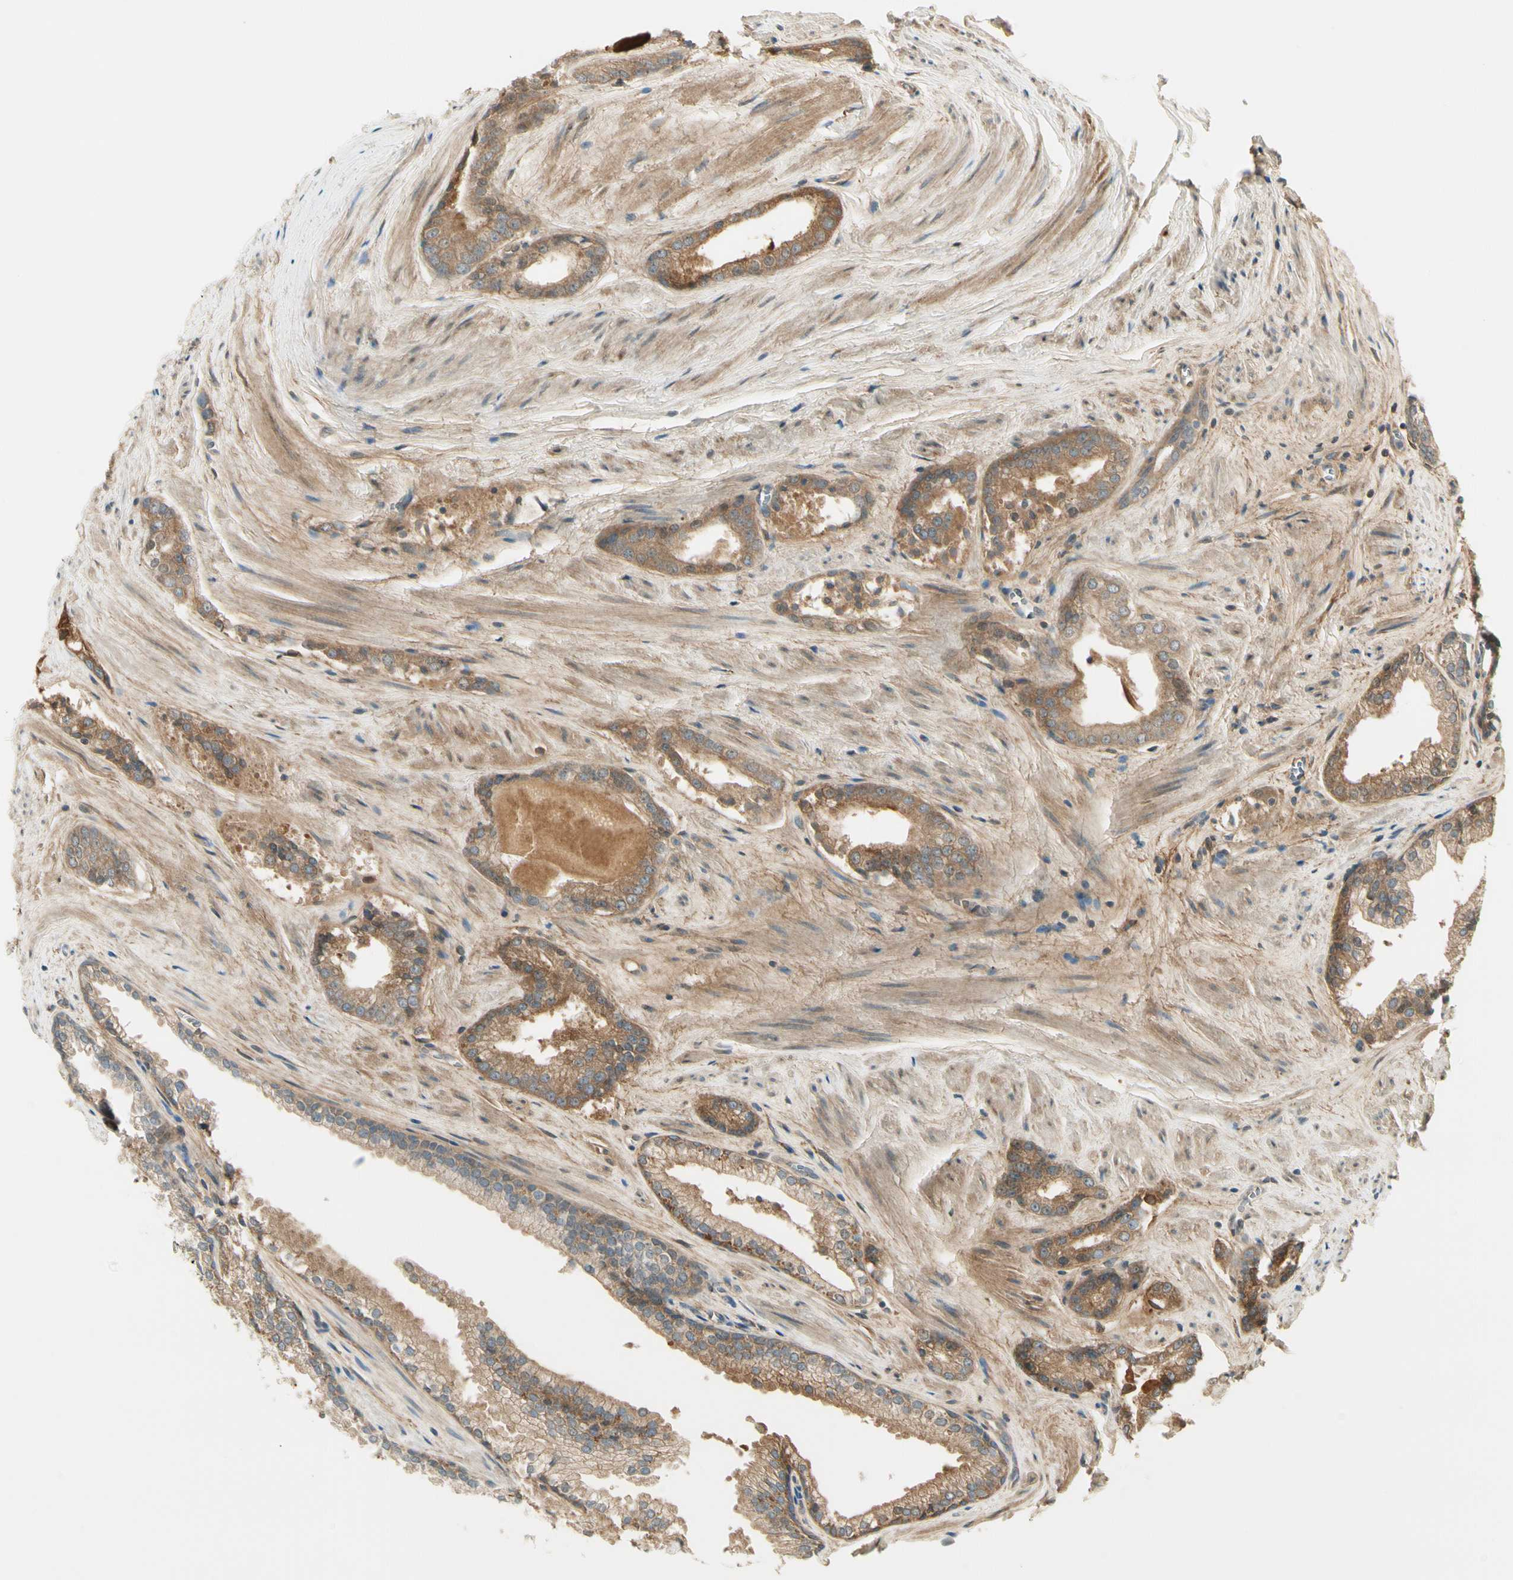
{"staining": {"intensity": "moderate", "quantity": ">75%", "location": "cytoplasmic/membranous"}, "tissue": "prostate cancer", "cell_type": "Tumor cells", "image_type": "cancer", "snomed": [{"axis": "morphology", "description": "Adenocarcinoma, Low grade"}, {"axis": "topography", "description": "Prostate"}], "caption": "Protein expression analysis of prostate cancer (low-grade adenocarcinoma) demonstrates moderate cytoplasmic/membranous expression in about >75% of tumor cells.", "gene": "EPHB3", "patient": {"sex": "male", "age": 60}}